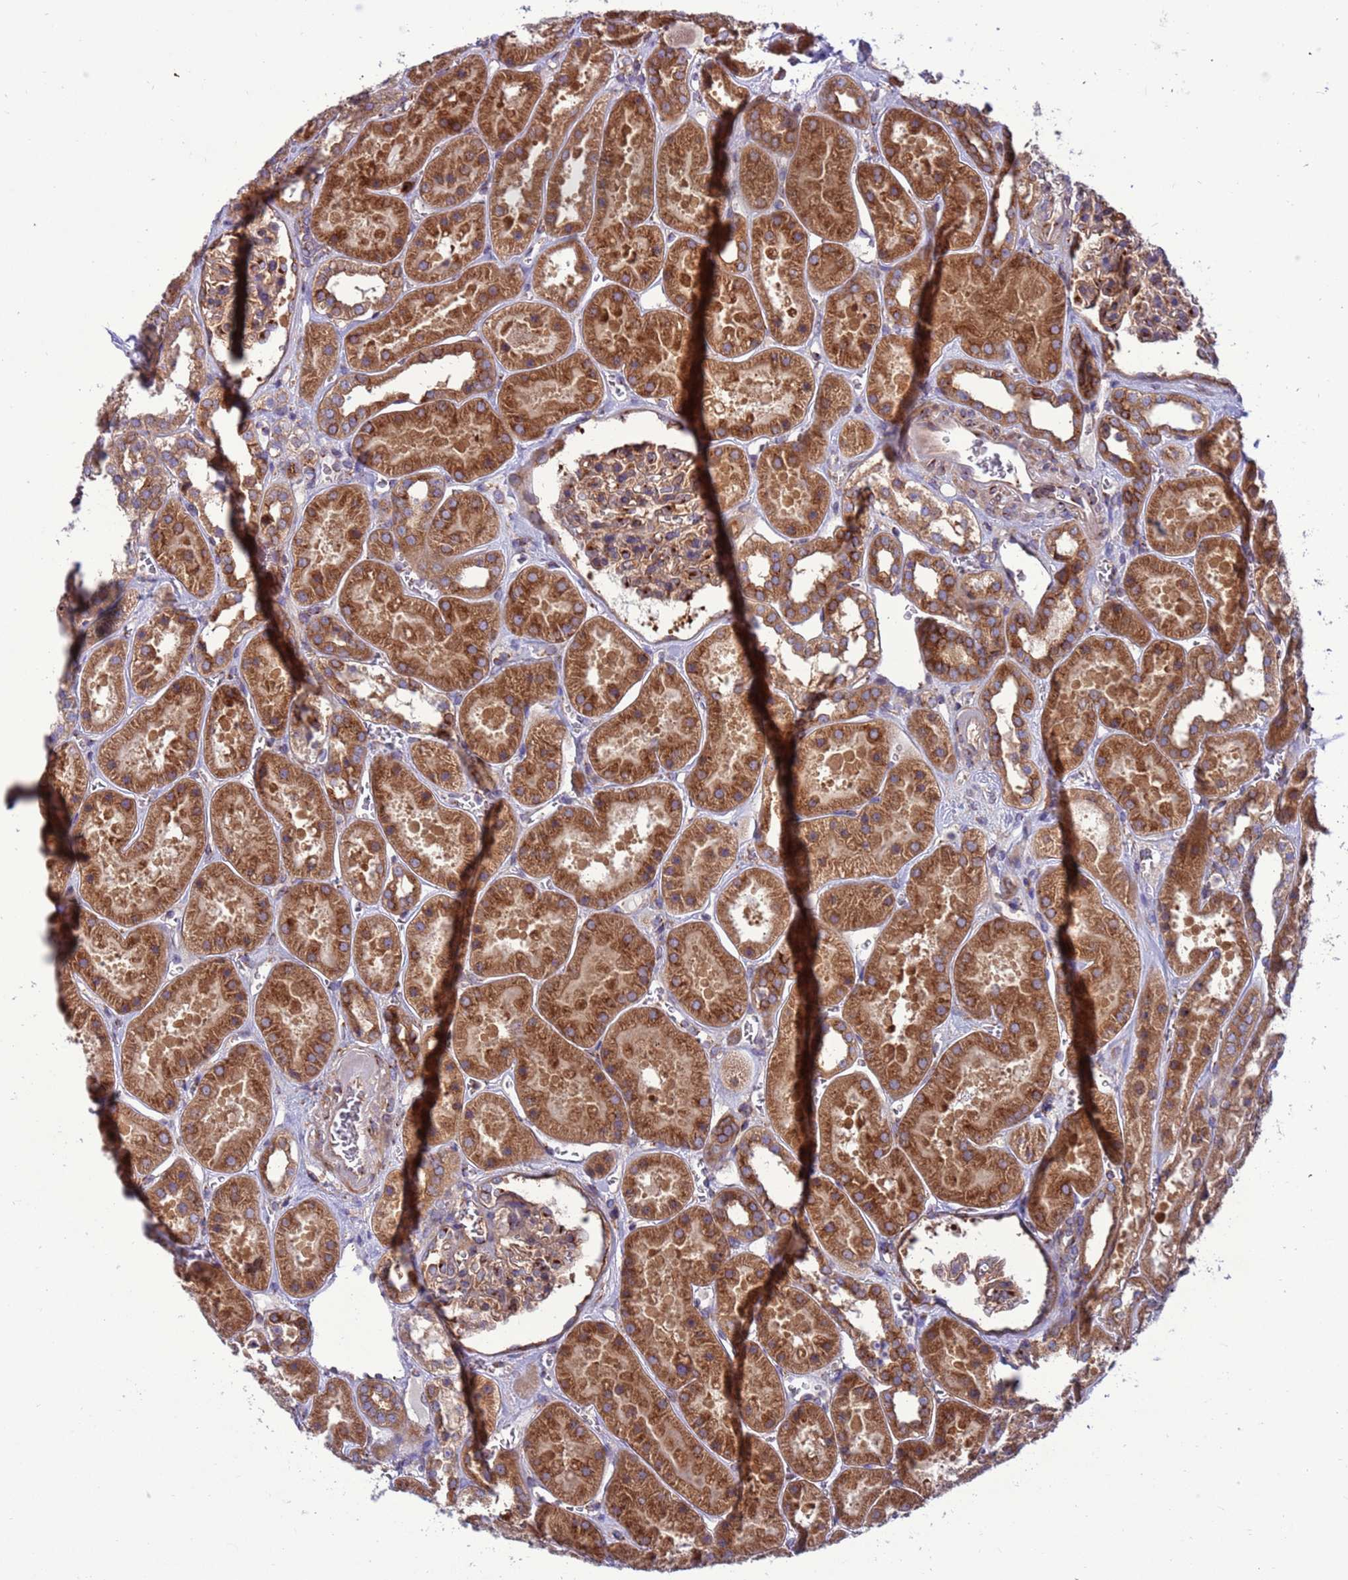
{"staining": {"intensity": "moderate", "quantity": ">75%", "location": "cytoplasmic/membranous"}, "tissue": "kidney", "cell_type": "Cells in glomeruli", "image_type": "normal", "snomed": [{"axis": "morphology", "description": "Normal tissue, NOS"}, {"axis": "topography", "description": "Kidney"}], "caption": "Immunohistochemical staining of normal kidney demonstrates >75% levels of moderate cytoplasmic/membranous protein expression in approximately >75% of cells in glomeruli.", "gene": "ZC3HAV1", "patient": {"sex": "female", "age": 41}}